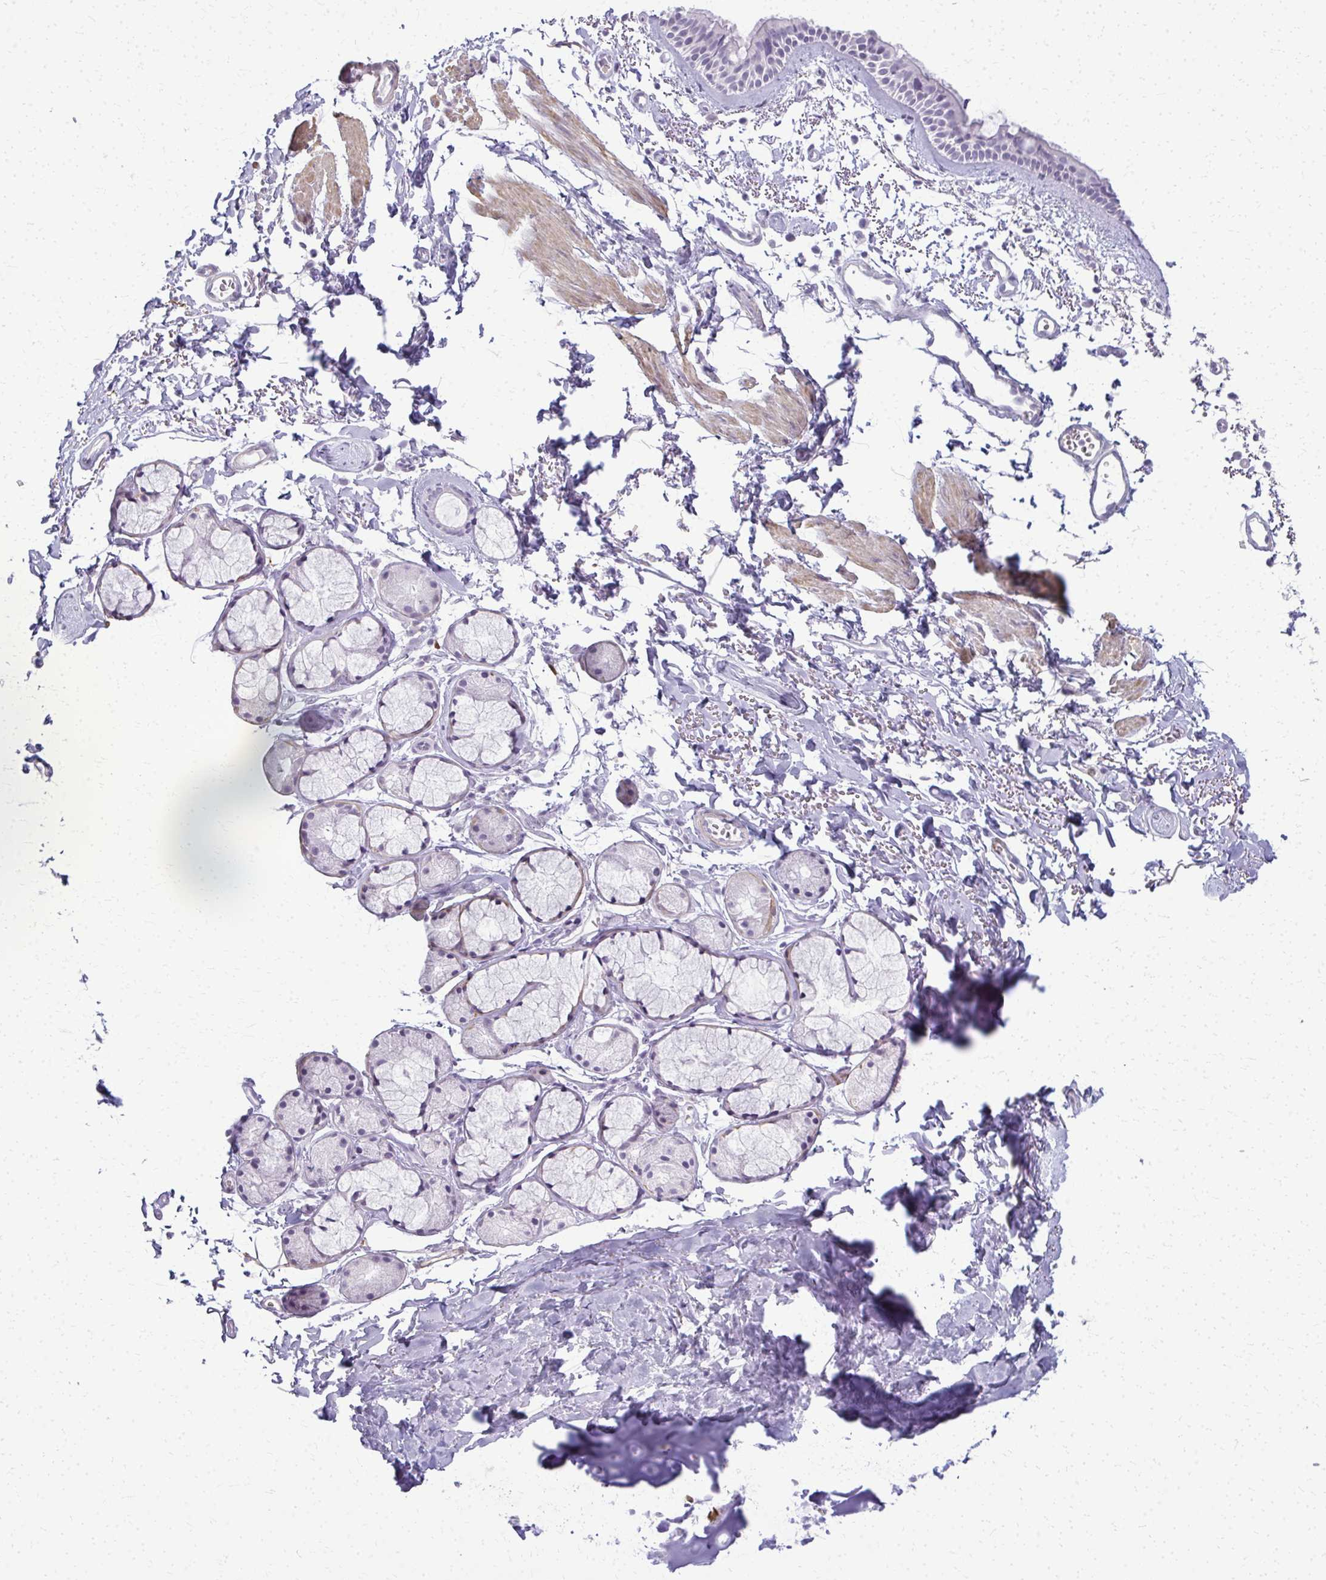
{"staining": {"intensity": "negative", "quantity": "none", "location": "none"}, "tissue": "bronchus", "cell_type": "Respiratory epithelial cells", "image_type": "normal", "snomed": [{"axis": "morphology", "description": "Normal tissue, NOS"}, {"axis": "topography", "description": "Cartilage tissue"}, {"axis": "topography", "description": "Bronchus"}, {"axis": "topography", "description": "Peripheral nerve tissue"}], "caption": "Respiratory epithelial cells show no significant protein expression in benign bronchus. Brightfield microscopy of IHC stained with DAB (3,3'-diaminobenzidine) (brown) and hematoxylin (blue), captured at high magnification.", "gene": "CA3", "patient": {"sex": "female", "age": 59}}